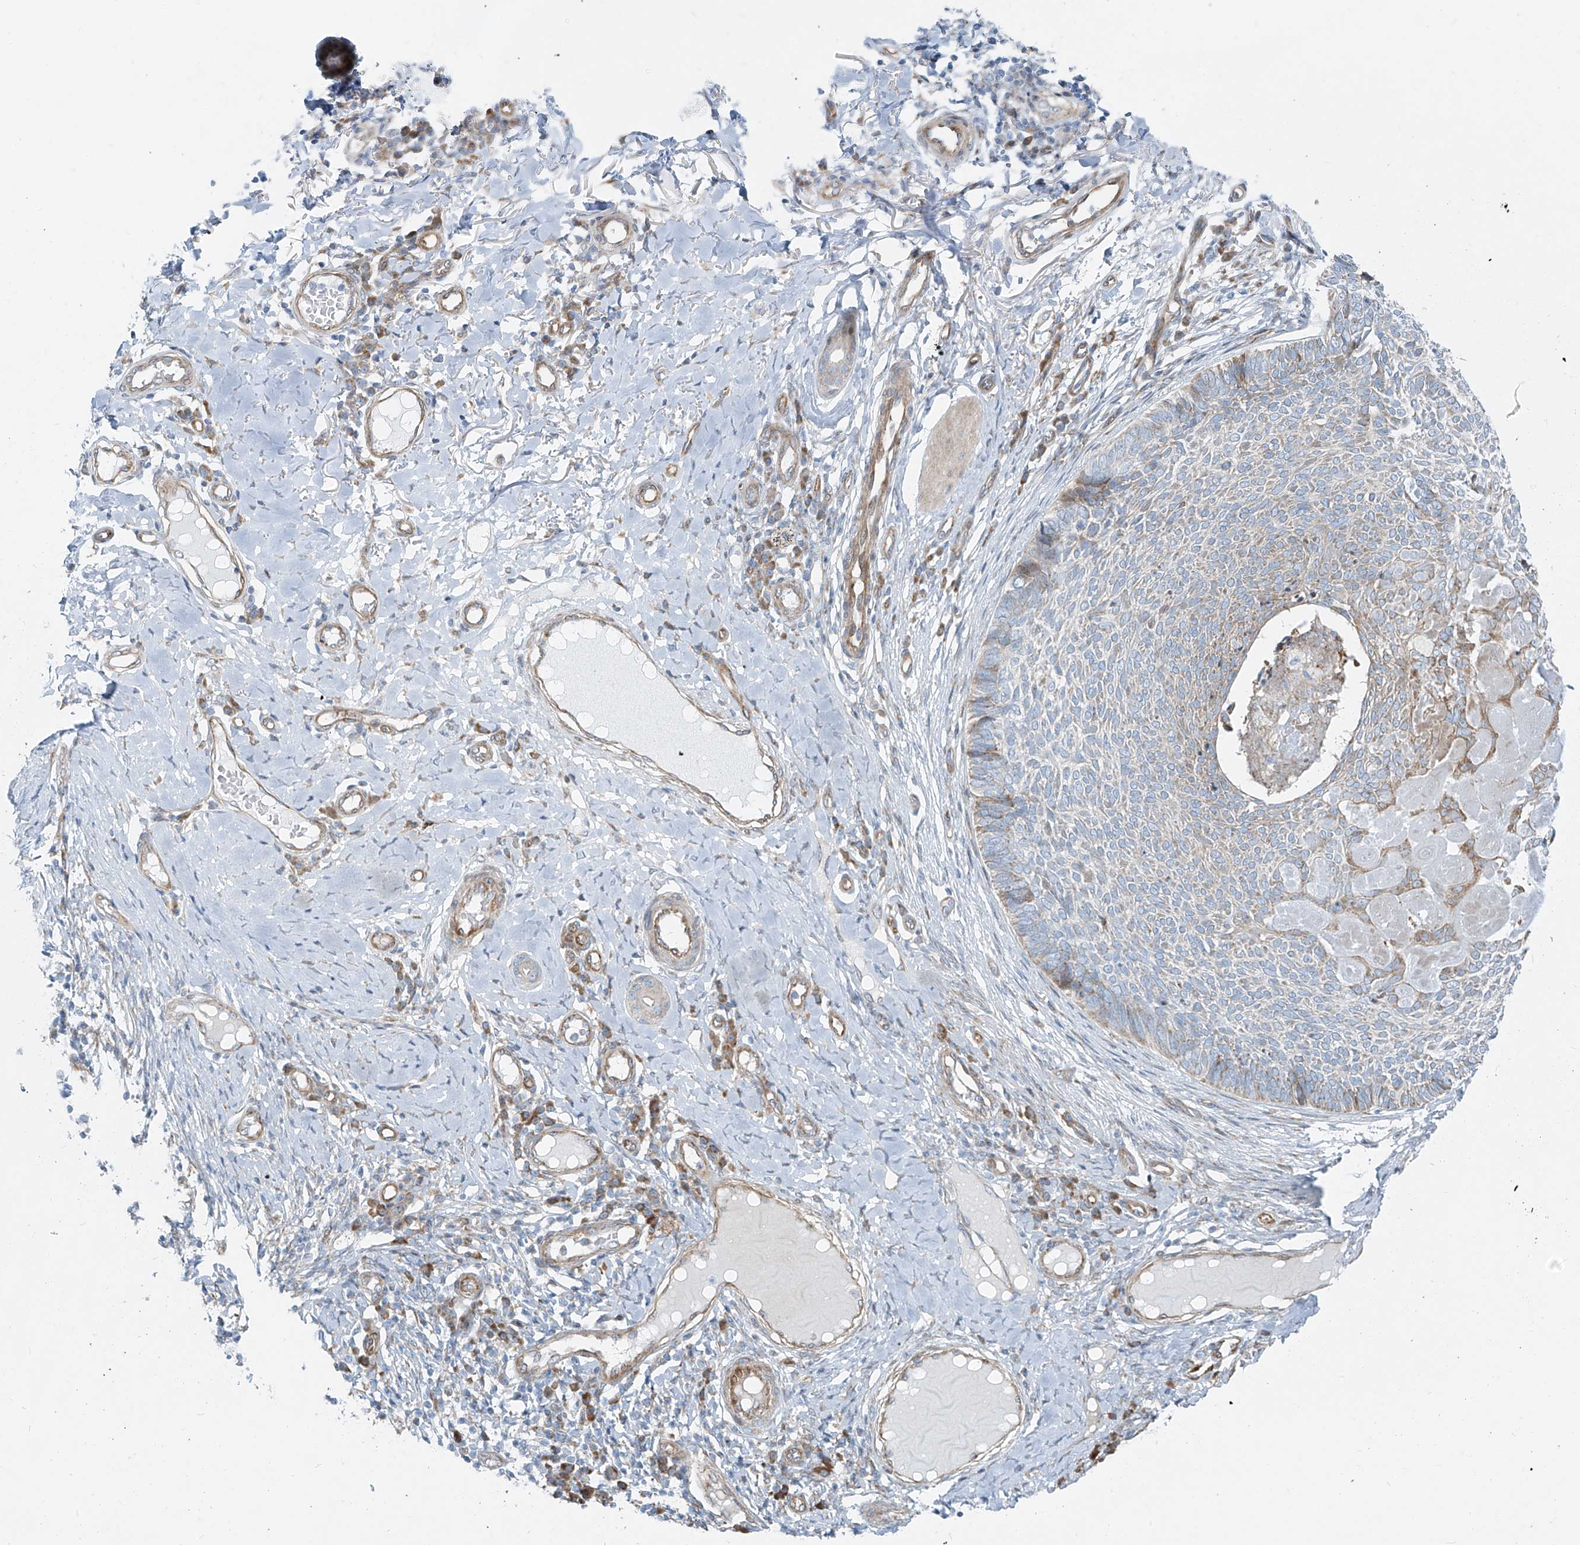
{"staining": {"intensity": "negative", "quantity": "none", "location": "none"}, "tissue": "skin cancer", "cell_type": "Tumor cells", "image_type": "cancer", "snomed": [{"axis": "morphology", "description": "Normal tissue, NOS"}, {"axis": "morphology", "description": "Basal cell carcinoma"}, {"axis": "topography", "description": "Skin"}], "caption": "A micrograph of skin cancer stained for a protein shows no brown staining in tumor cells.", "gene": "HIC2", "patient": {"sex": "male", "age": 50}}